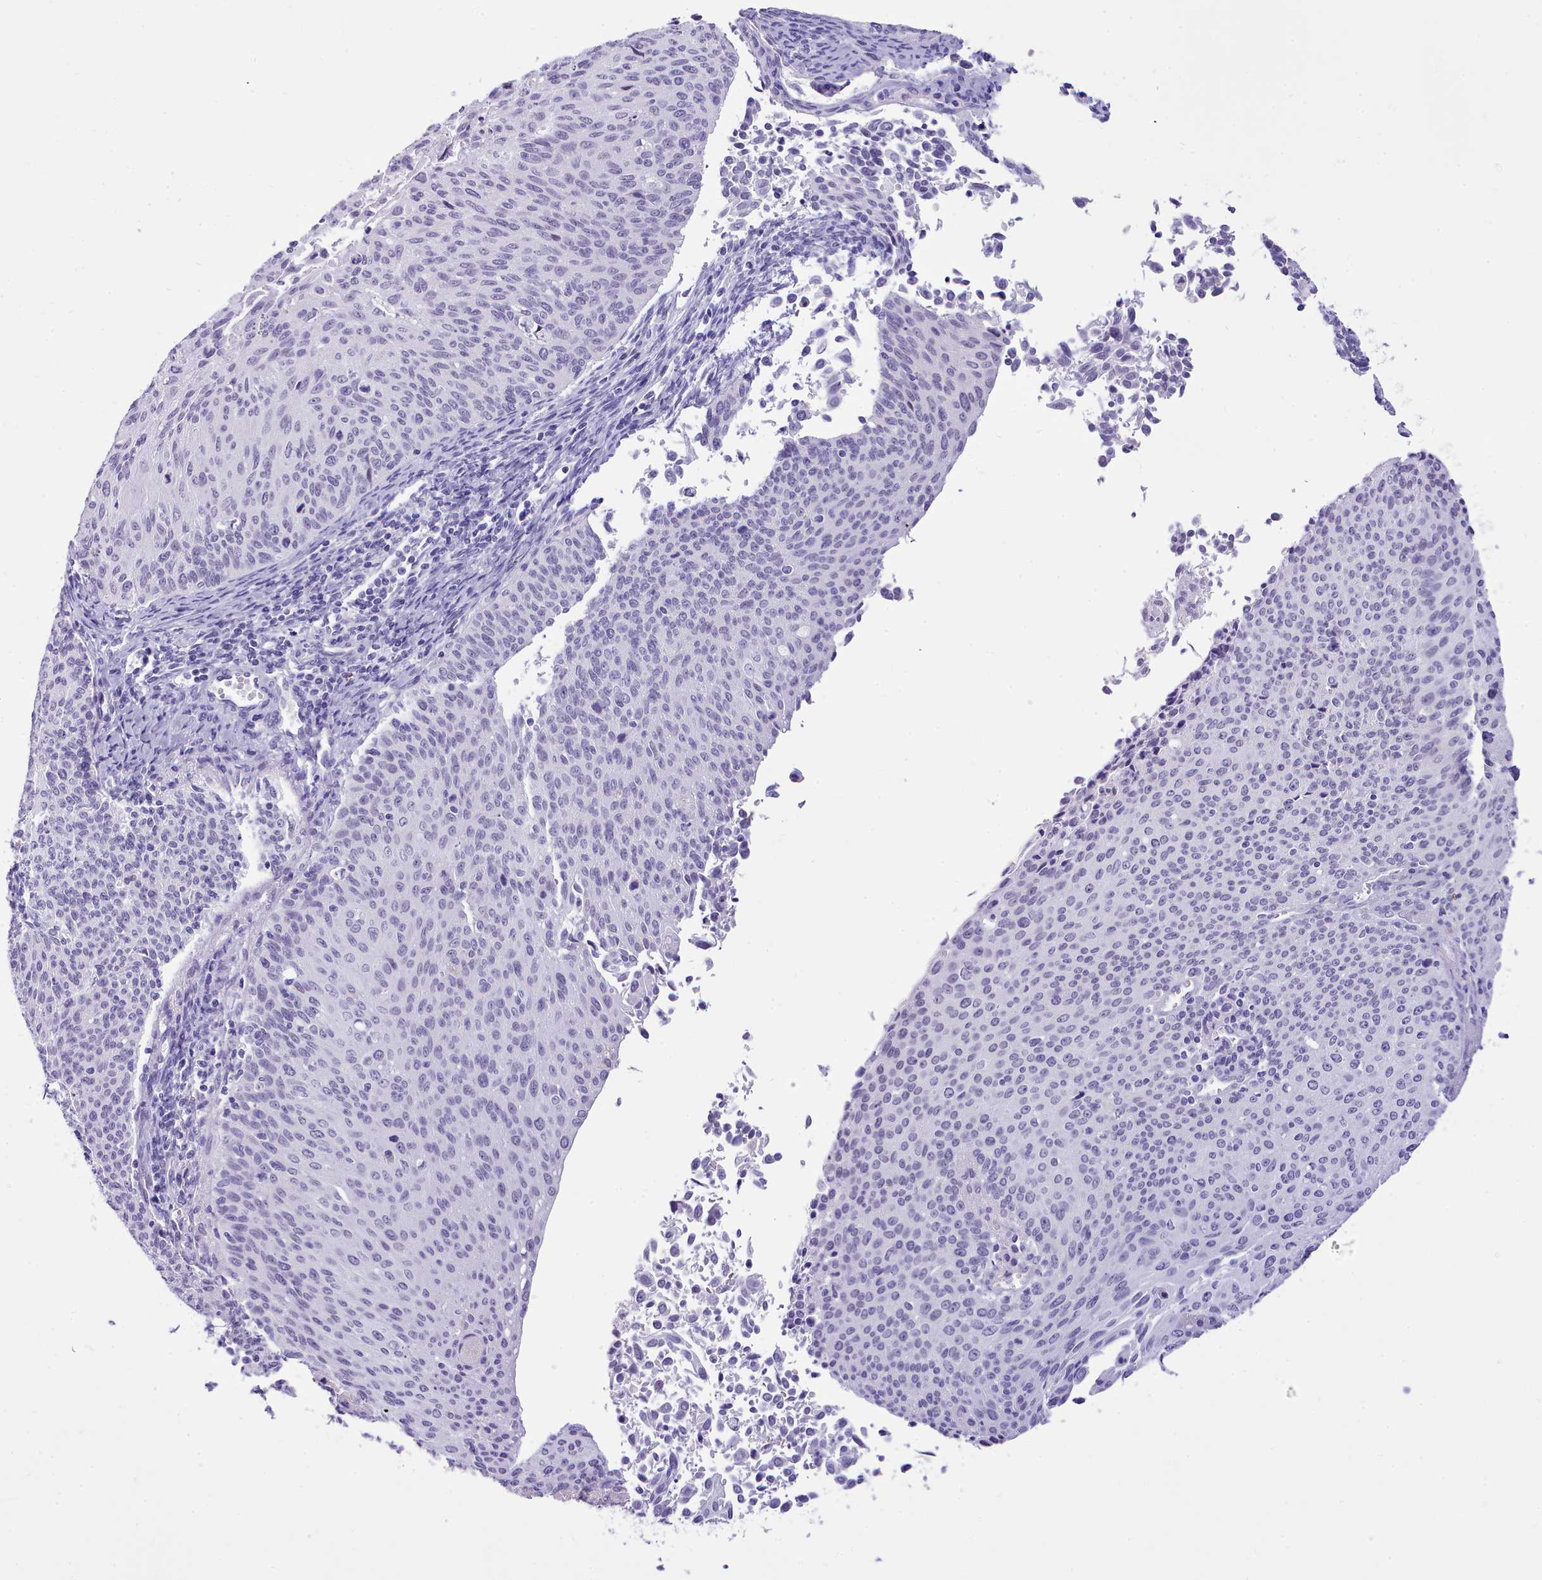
{"staining": {"intensity": "negative", "quantity": "none", "location": "none"}, "tissue": "cervical cancer", "cell_type": "Tumor cells", "image_type": "cancer", "snomed": [{"axis": "morphology", "description": "Squamous cell carcinoma, NOS"}, {"axis": "topography", "description": "Cervix"}], "caption": "The immunohistochemistry histopathology image has no significant staining in tumor cells of cervical squamous cell carcinoma tissue. The staining was performed using DAB to visualize the protein expression in brown, while the nuclei were stained in blue with hematoxylin (Magnification: 20x).", "gene": "LRRC37A", "patient": {"sex": "female", "age": 55}}